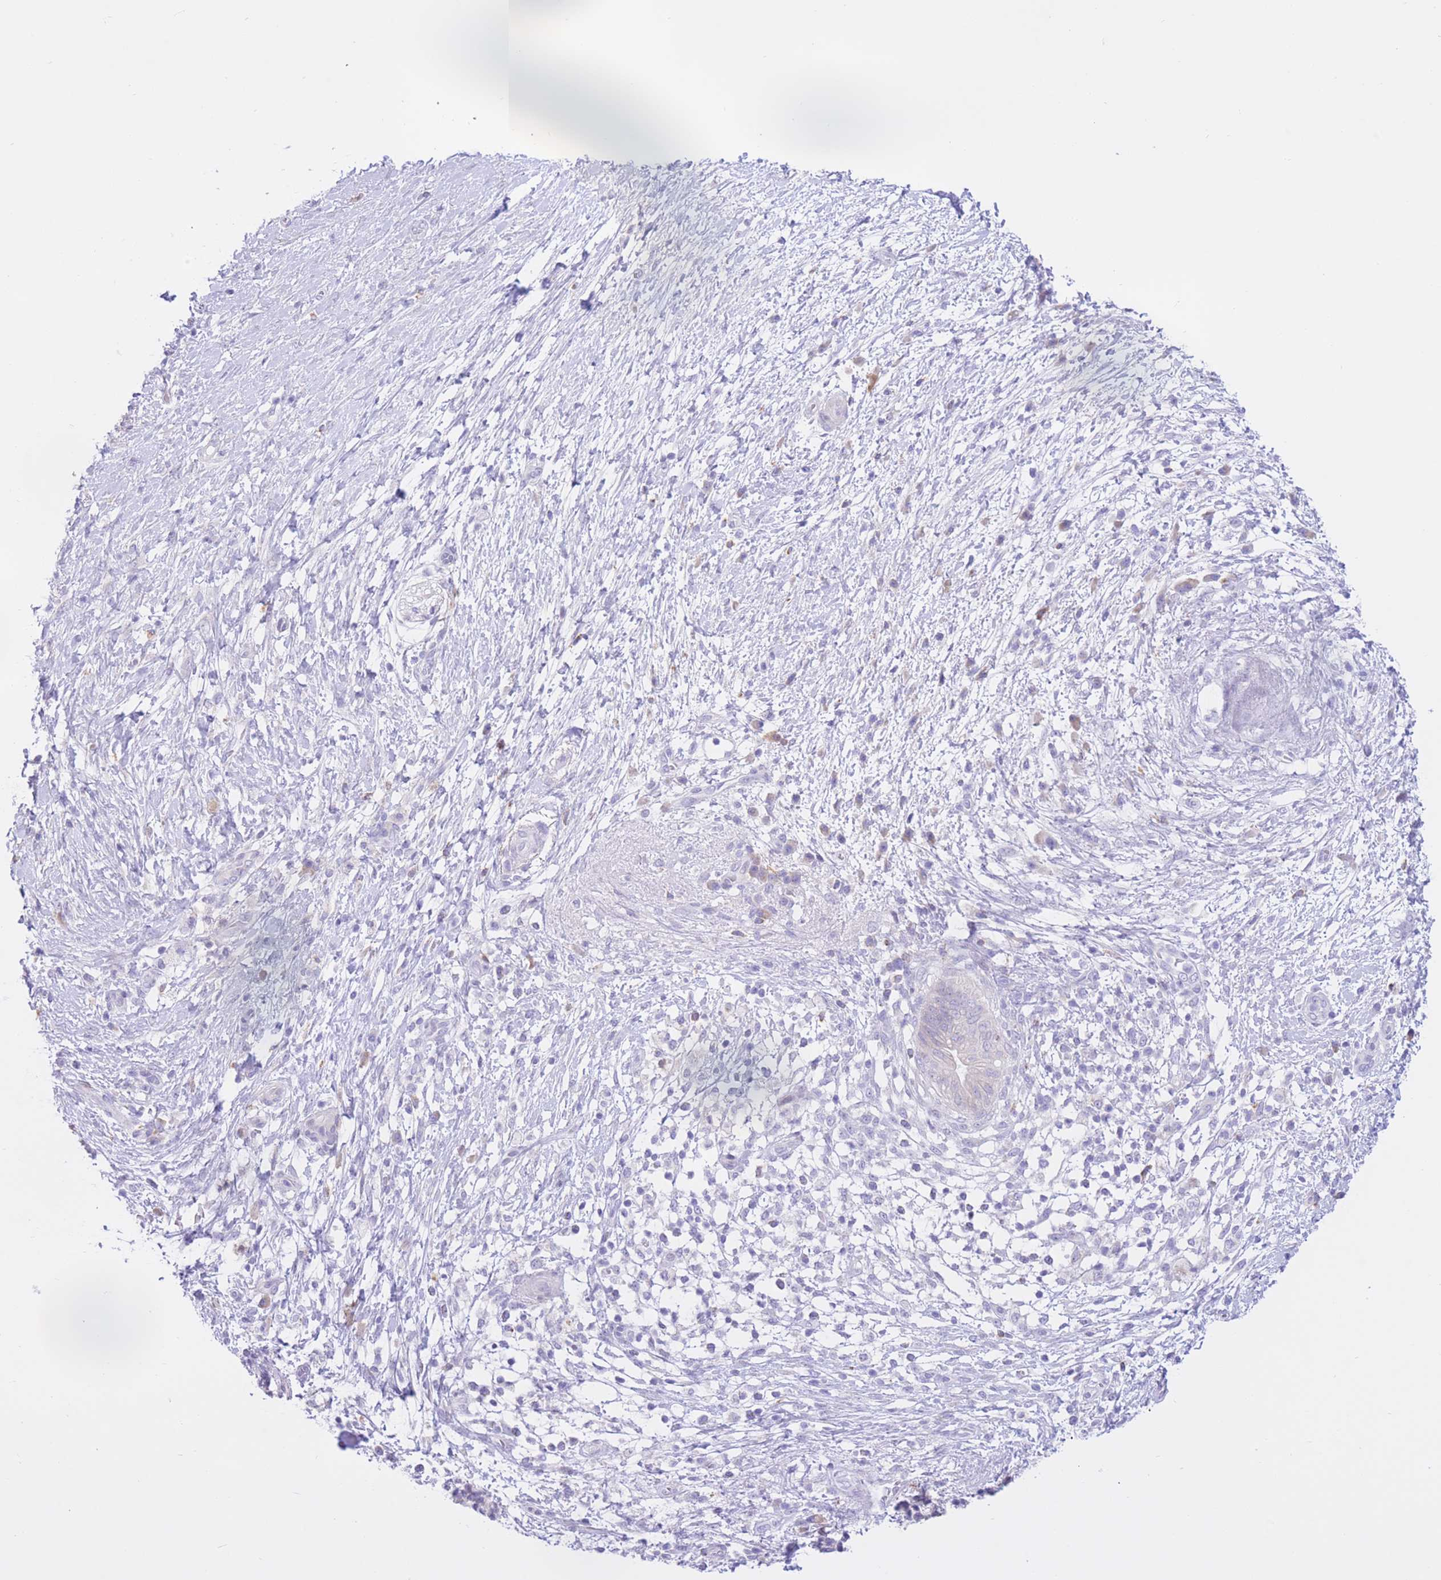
{"staining": {"intensity": "negative", "quantity": "none", "location": "none"}, "tissue": "pancreatic cancer", "cell_type": "Tumor cells", "image_type": "cancer", "snomed": [{"axis": "morphology", "description": "Adenocarcinoma, NOS"}, {"axis": "topography", "description": "Pancreas"}], "caption": "Immunohistochemistry image of neoplastic tissue: pancreatic adenocarcinoma stained with DAB displays no significant protein positivity in tumor cells.", "gene": "RPL39L", "patient": {"sex": "female", "age": 72}}